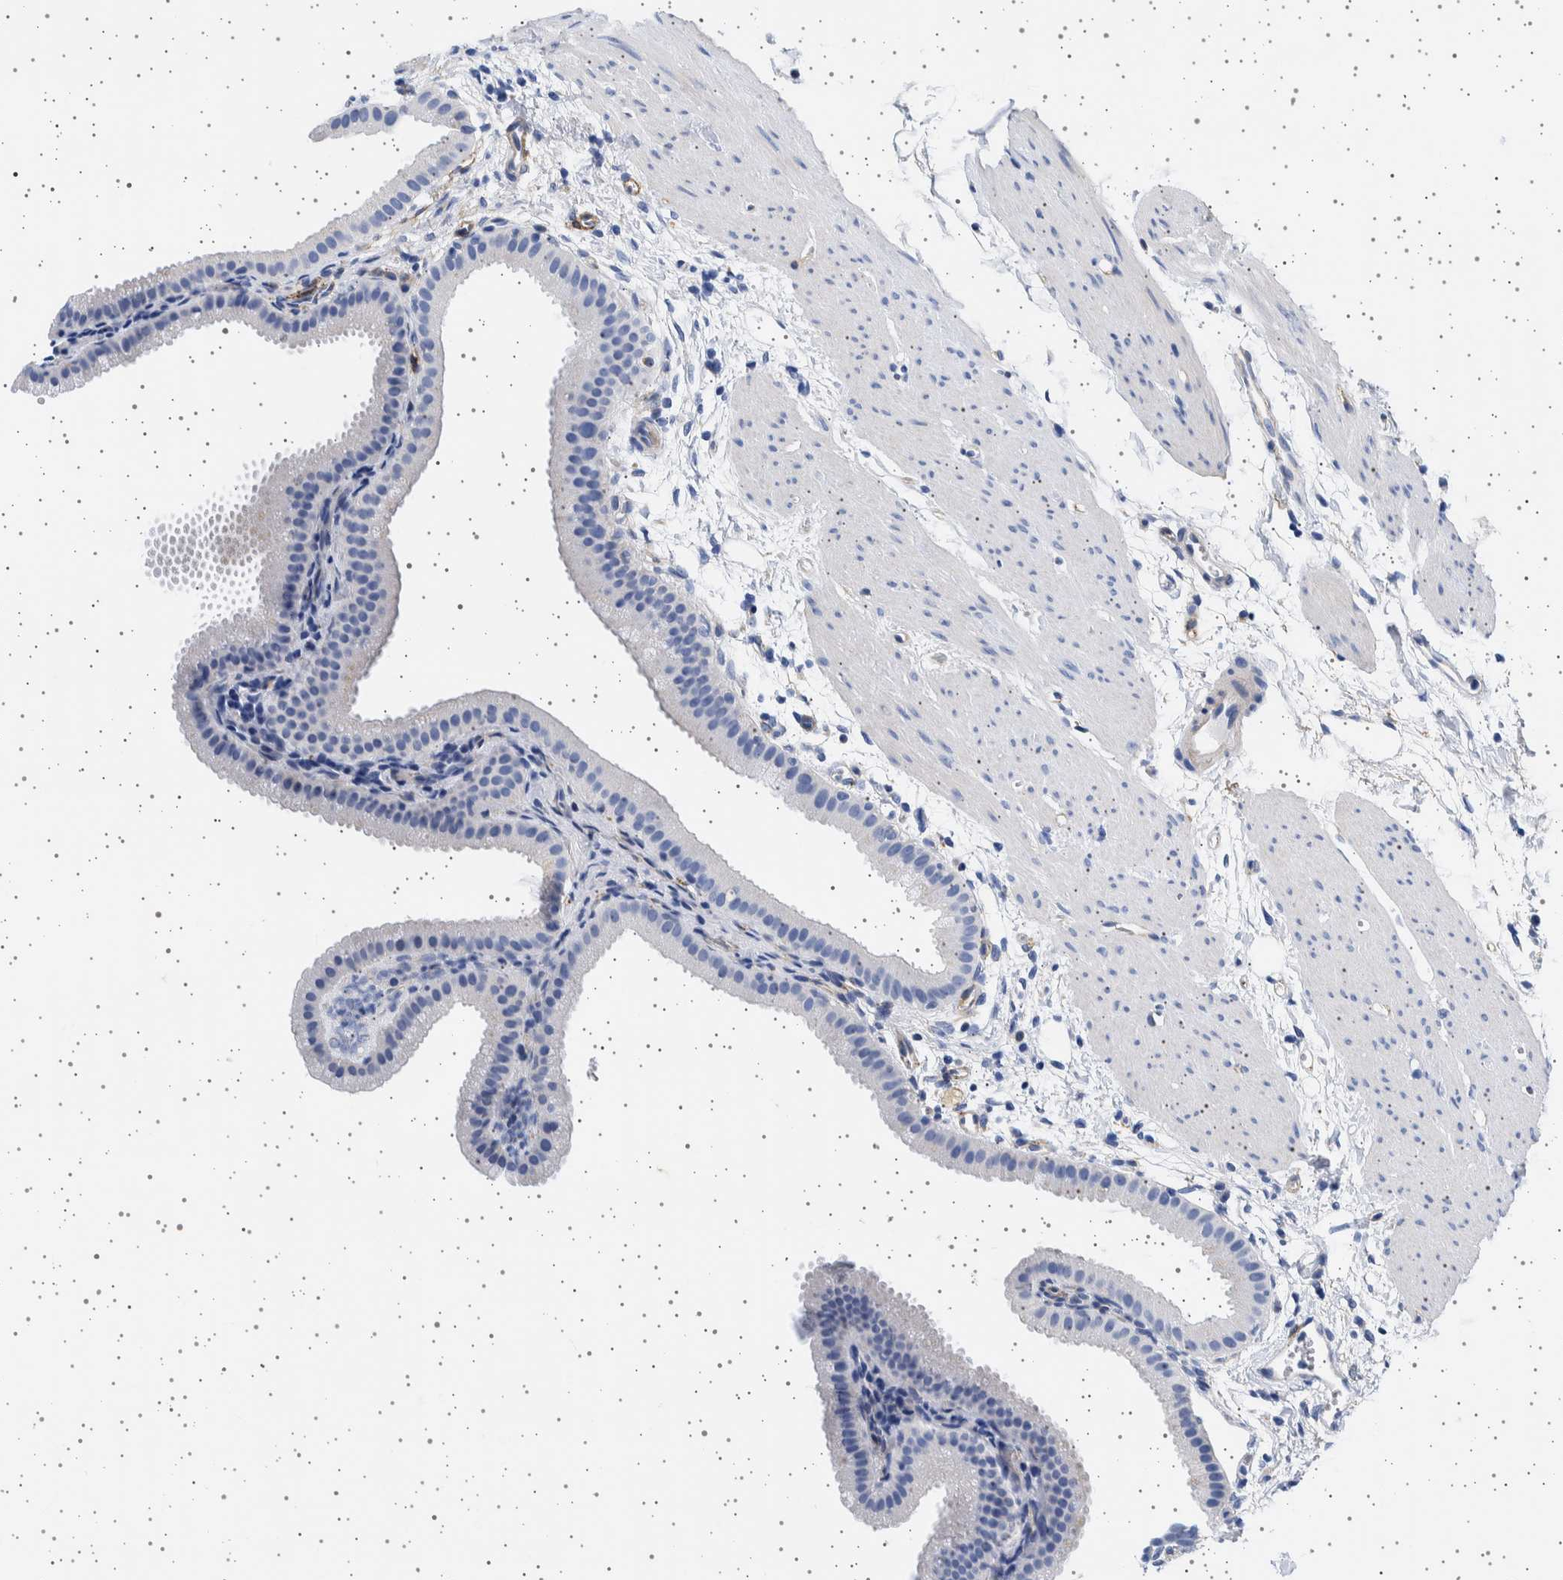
{"staining": {"intensity": "negative", "quantity": "none", "location": "none"}, "tissue": "gallbladder", "cell_type": "Glandular cells", "image_type": "normal", "snomed": [{"axis": "morphology", "description": "Normal tissue, NOS"}, {"axis": "topography", "description": "Gallbladder"}], "caption": "DAB (3,3'-diaminobenzidine) immunohistochemical staining of benign human gallbladder shows no significant expression in glandular cells.", "gene": "SEPTIN4", "patient": {"sex": "female", "age": 64}}